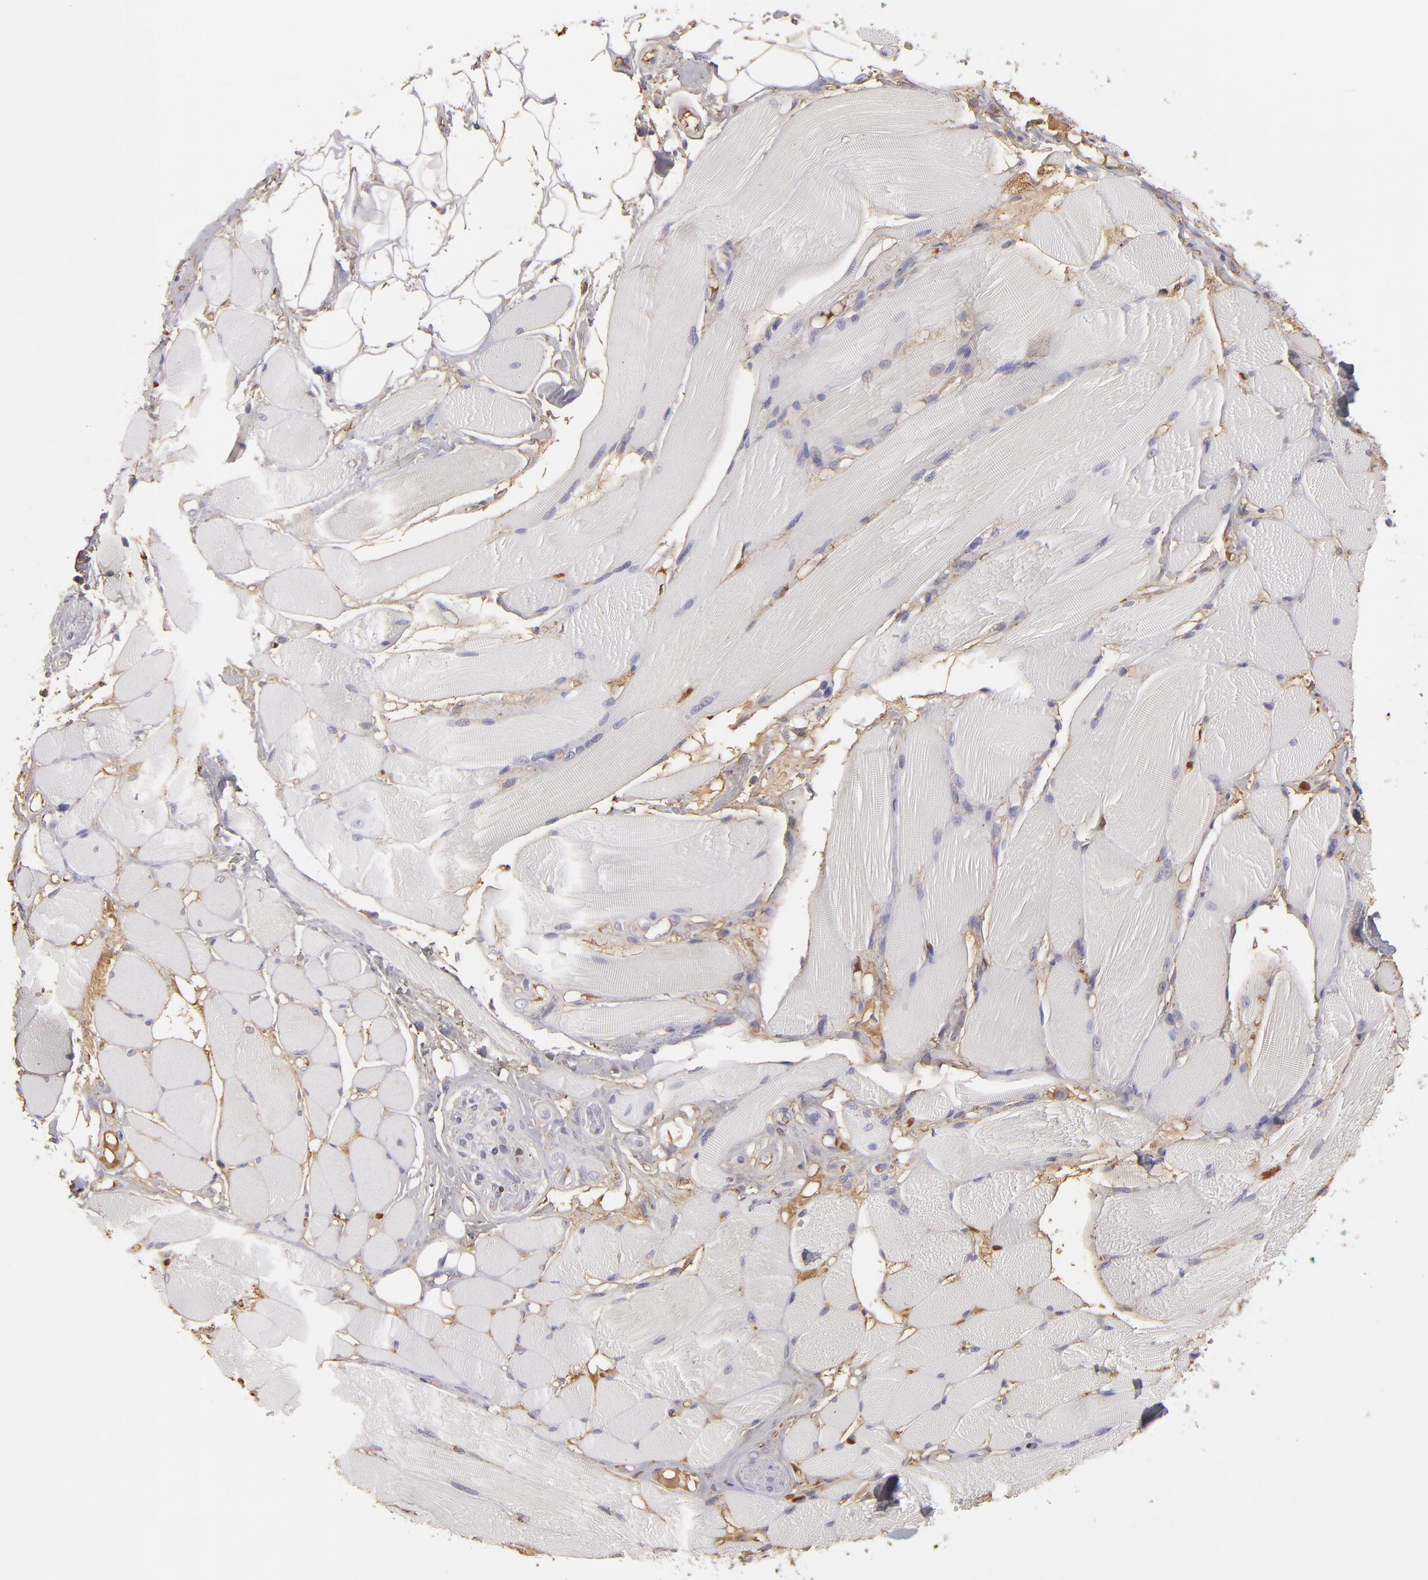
{"staining": {"intensity": "negative", "quantity": "none", "location": "none"}, "tissue": "skeletal muscle", "cell_type": "Myocytes", "image_type": "normal", "snomed": [{"axis": "morphology", "description": "Normal tissue, NOS"}, {"axis": "topography", "description": "Skeletal muscle"}, {"axis": "topography", "description": "Peripheral nerve tissue"}], "caption": "Myocytes are negative for brown protein staining in unremarkable skeletal muscle. (DAB immunohistochemistry (IHC), high magnification).", "gene": "ABCC4", "patient": {"sex": "female", "age": 84}}